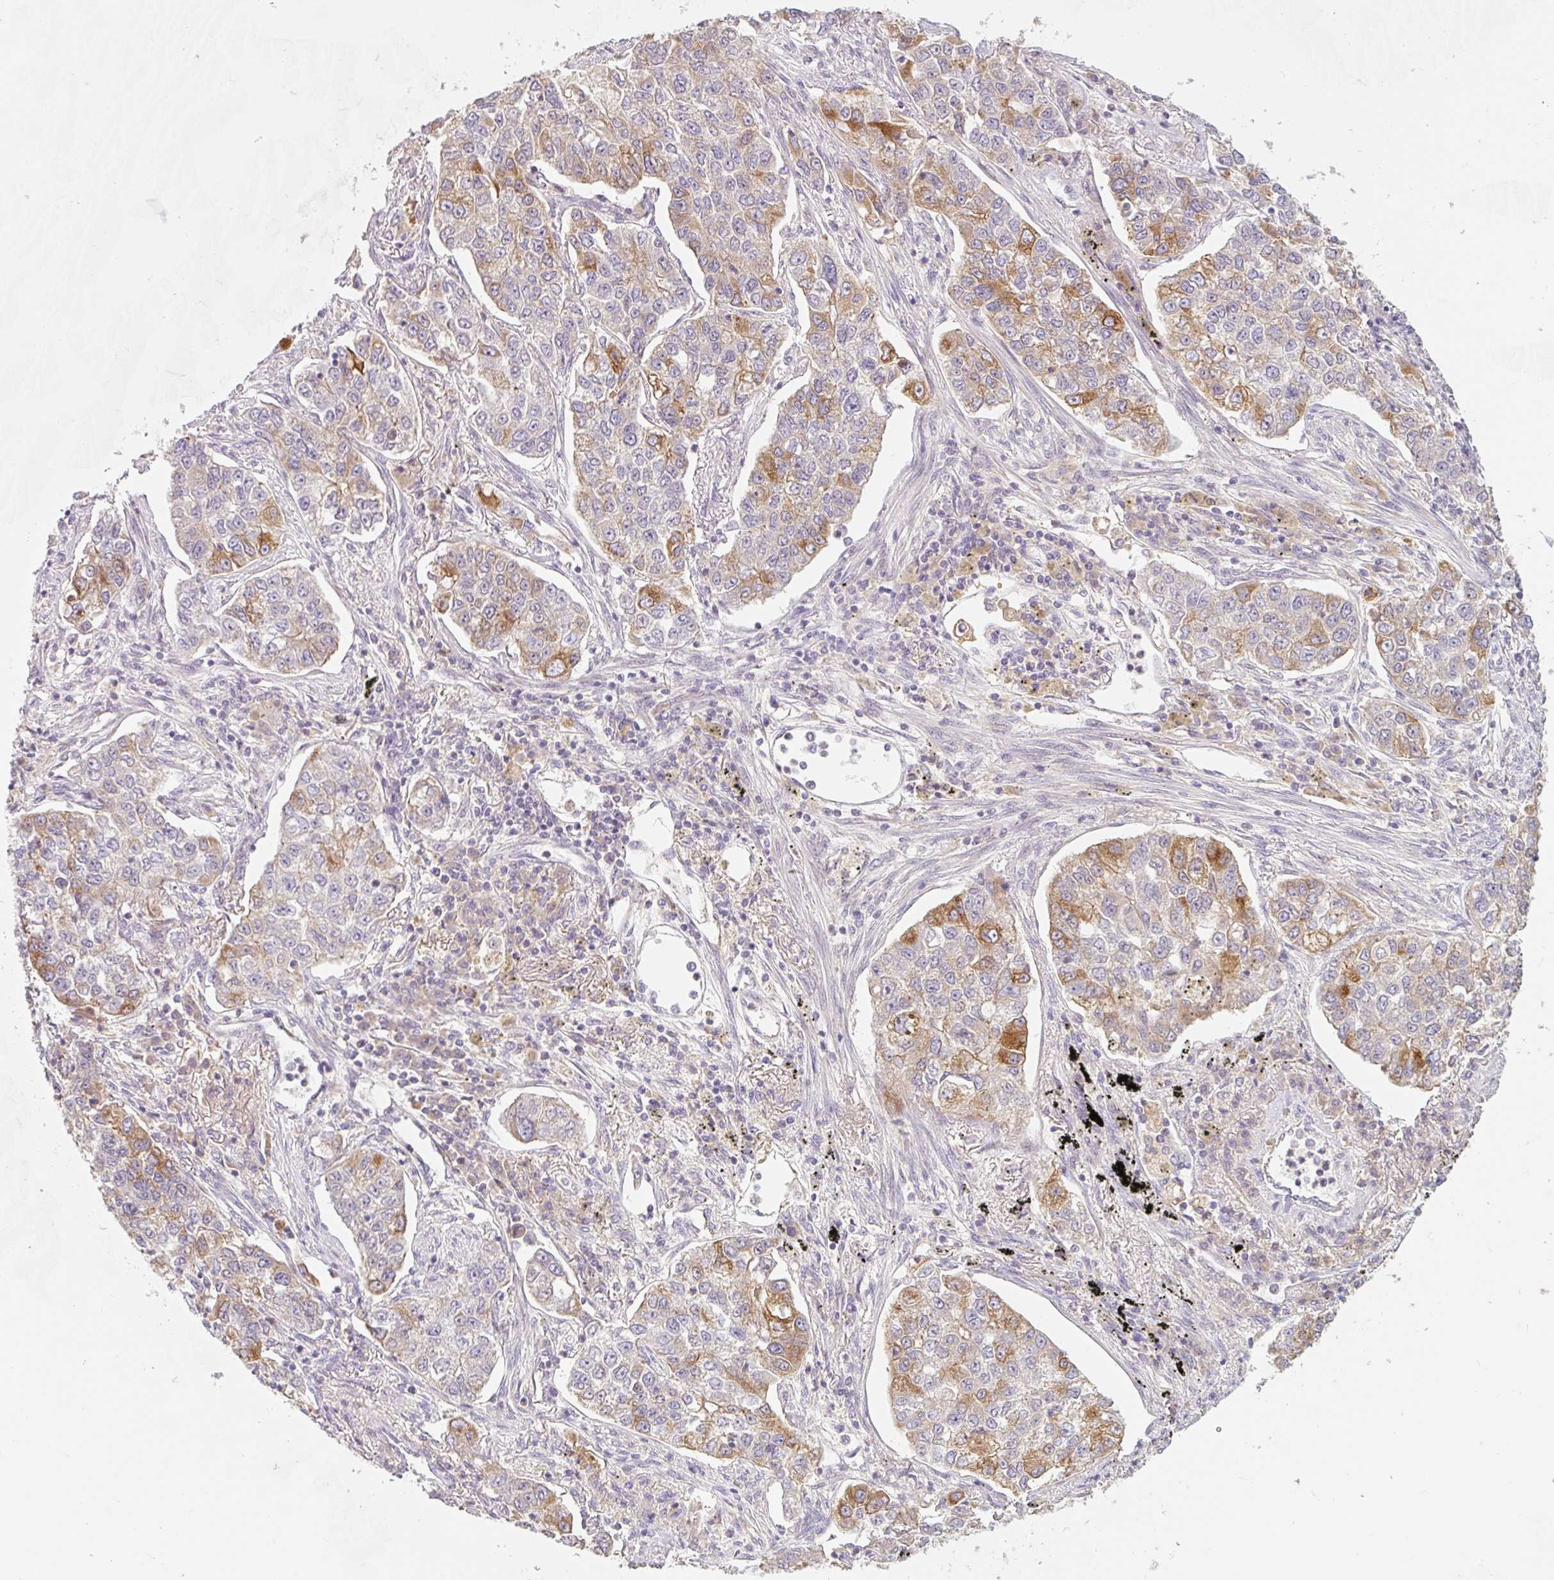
{"staining": {"intensity": "moderate", "quantity": "25%-75%", "location": "cytoplasmic/membranous"}, "tissue": "lung cancer", "cell_type": "Tumor cells", "image_type": "cancer", "snomed": [{"axis": "morphology", "description": "Adenocarcinoma, NOS"}, {"axis": "topography", "description": "Lung"}], "caption": "Lung cancer (adenocarcinoma) stained for a protein shows moderate cytoplasmic/membranous positivity in tumor cells.", "gene": "MIA2", "patient": {"sex": "male", "age": 49}}